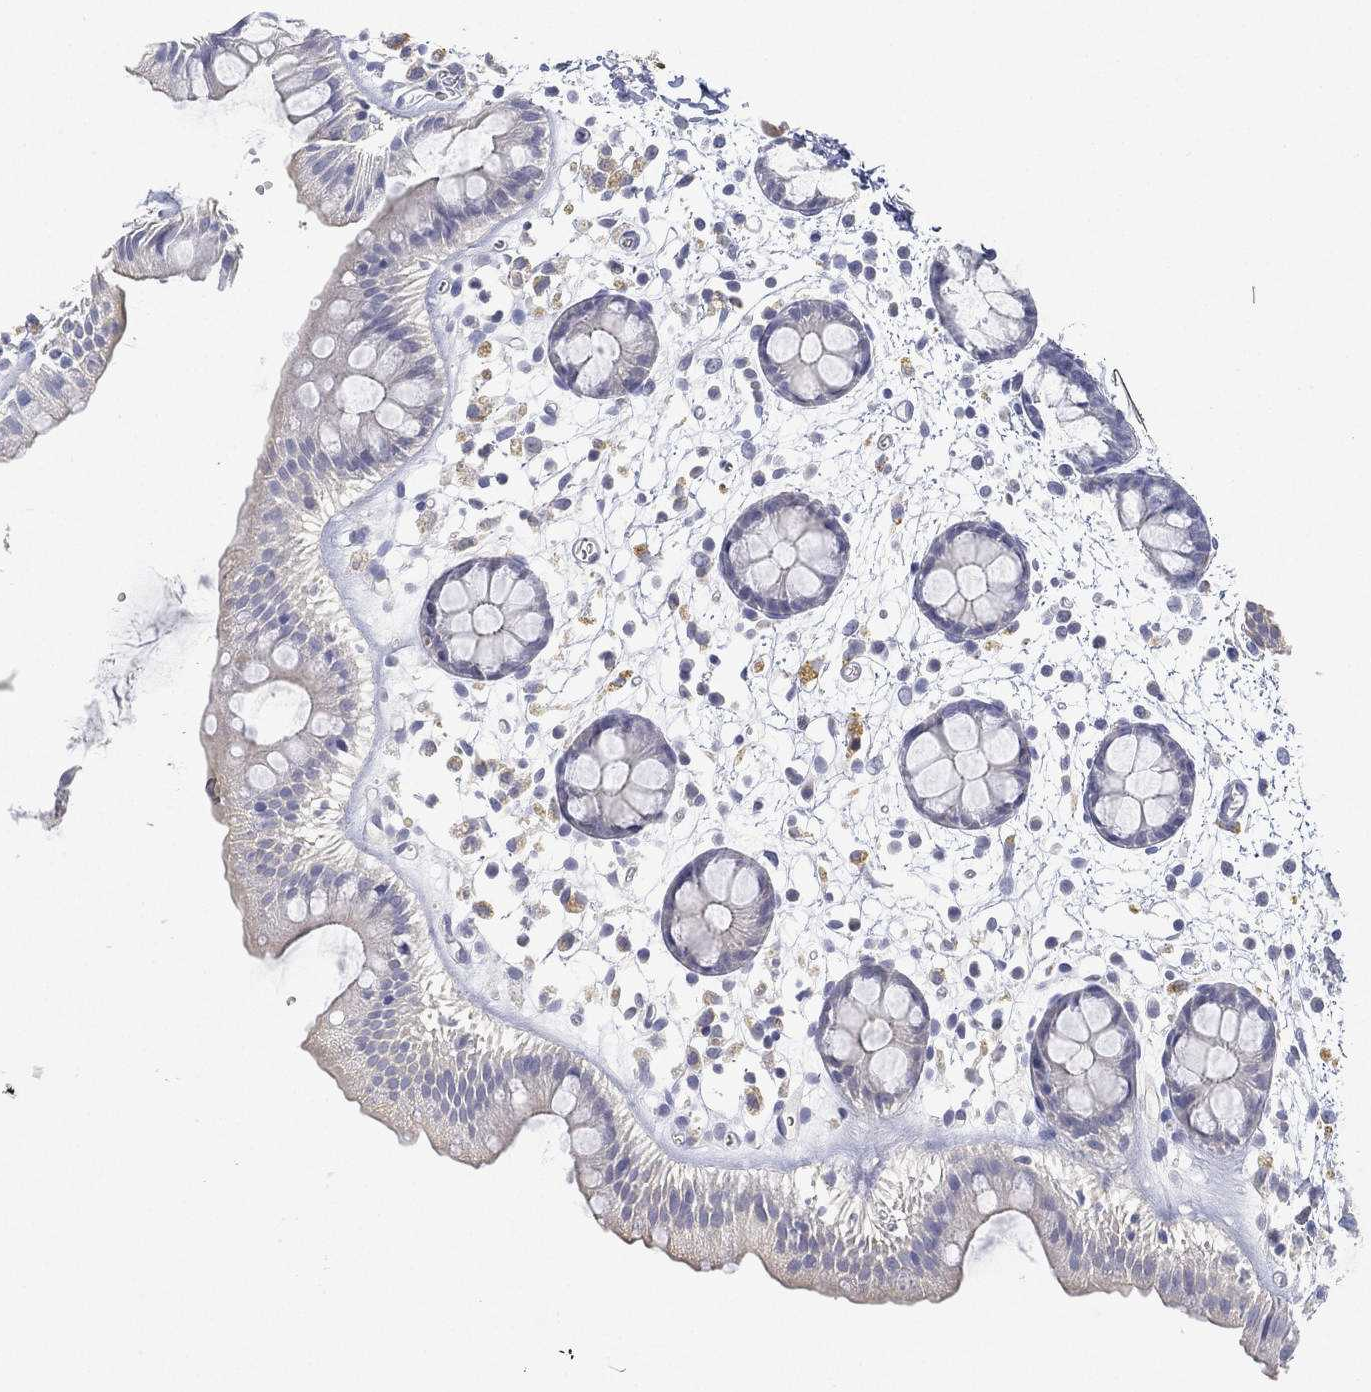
{"staining": {"intensity": "negative", "quantity": "none", "location": "none"}, "tissue": "rectum", "cell_type": "Glandular cells", "image_type": "normal", "snomed": [{"axis": "morphology", "description": "Normal tissue, NOS"}, {"axis": "topography", "description": "Rectum"}], "caption": "Immunohistochemistry of unremarkable rectum shows no expression in glandular cells.", "gene": "FMO1", "patient": {"sex": "male", "age": 57}}